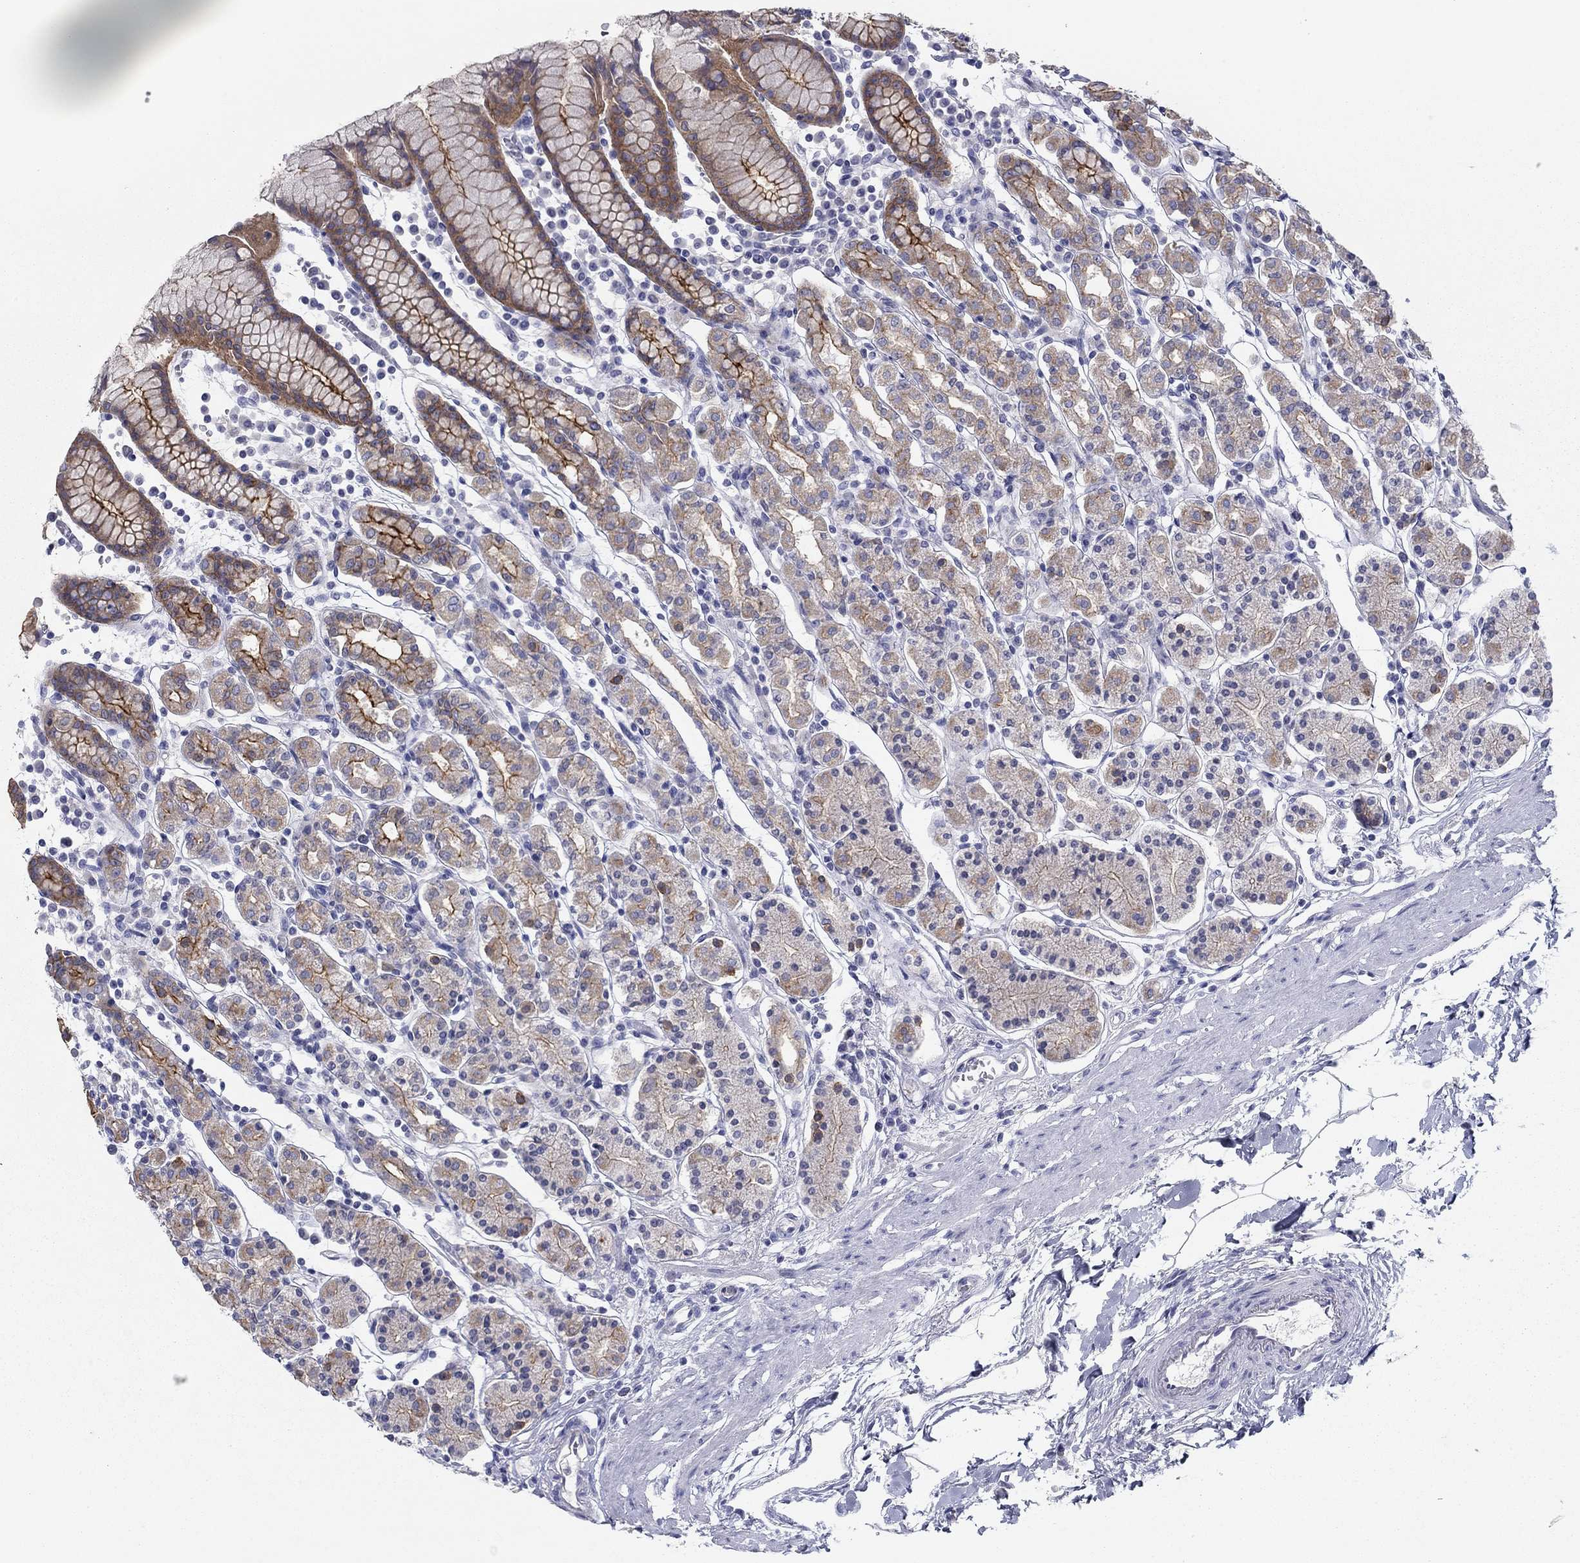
{"staining": {"intensity": "strong", "quantity": "<25%", "location": "cytoplasmic/membranous"}, "tissue": "stomach", "cell_type": "Glandular cells", "image_type": "normal", "snomed": [{"axis": "morphology", "description": "Normal tissue, NOS"}, {"axis": "topography", "description": "Stomach, upper"}, {"axis": "topography", "description": "Stomach"}], "caption": "Protein analysis of unremarkable stomach shows strong cytoplasmic/membranous expression in approximately <25% of glandular cells. Immunohistochemistry stains the protein of interest in brown and the nuclei are stained blue.", "gene": "PLS1", "patient": {"sex": "male", "age": 62}}